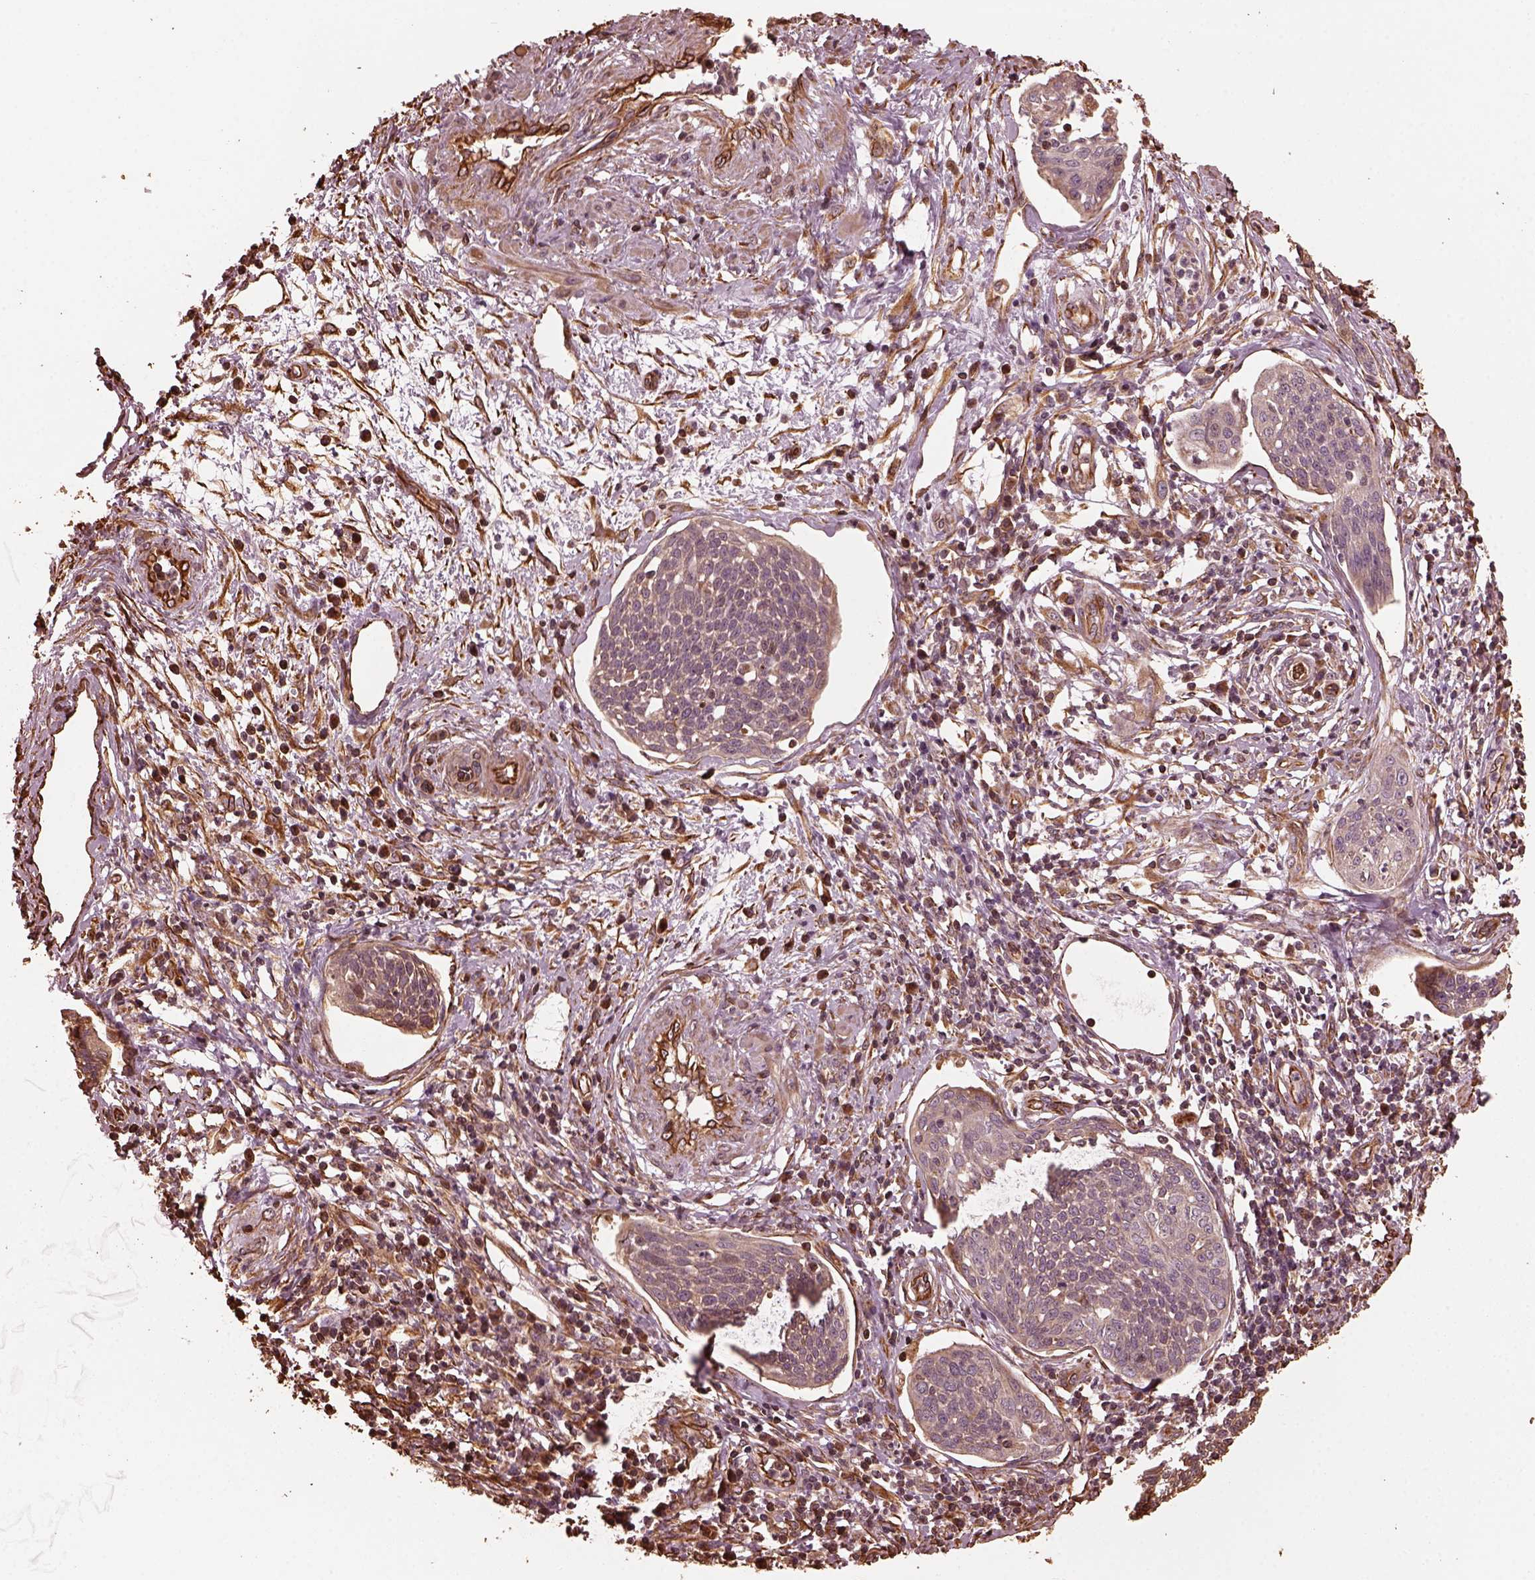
{"staining": {"intensity": "negative", "quantity": "none", "location": "none"}, "tissue": "cervical cancer", "cell_type": "Tumor cells", "image_type": "cancer", "snomed": [{"axis": "morphology", "description": "Squamous cell carcinoma, NOS"}, {"axis": "topography", "description": "Cervix"}], "caption": "Tumor cells show no significant expression in squamous cell carcinoma (cervical).", "gene": "GTPBP1", "patient": {"sex": "female", "age": 34}}